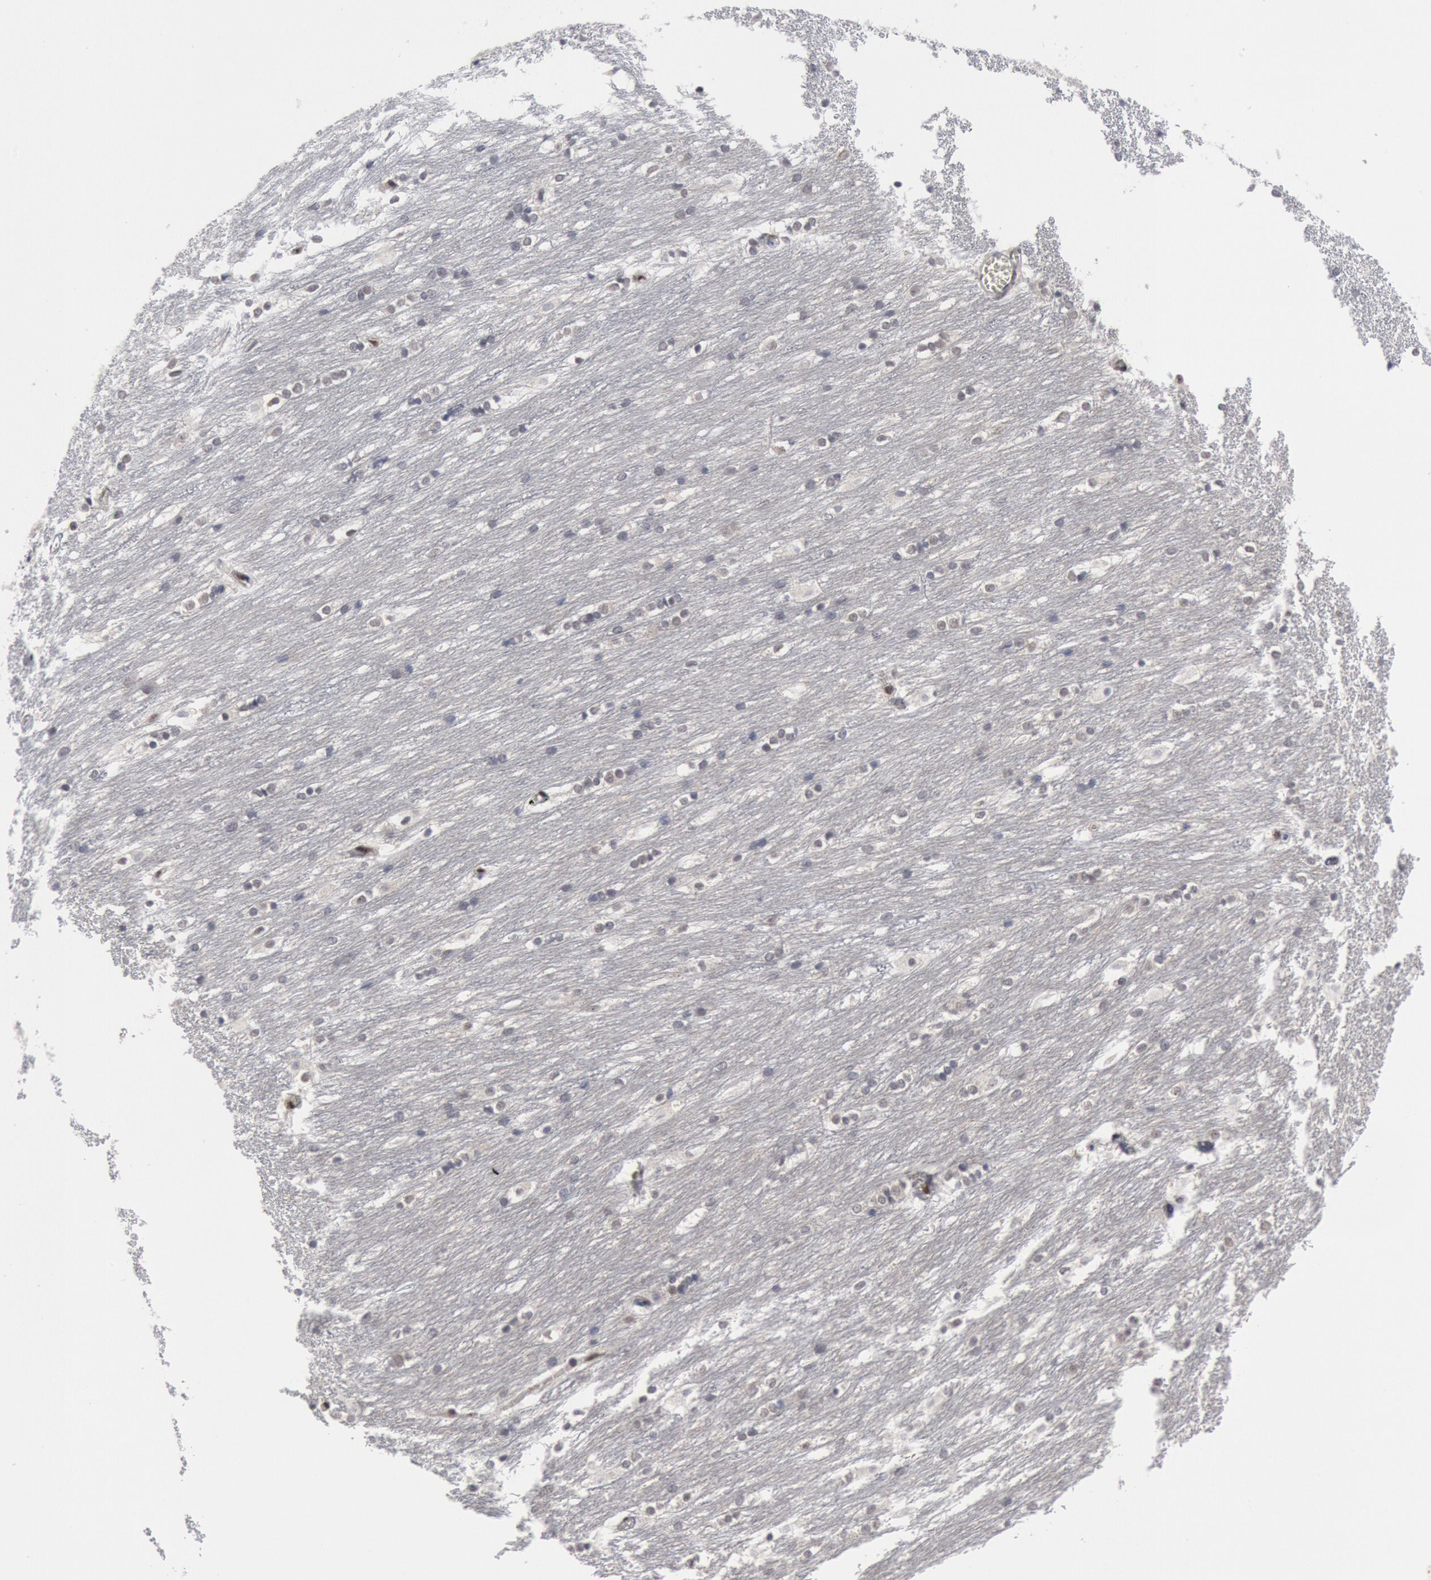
{"staining": {"intensity": "negative", "quantity": "none", "location": "none"}, "tissue": "caudate", "cell_type": "Glial cells", "image_type": "normal", "snomed": [{"axis": "morphology", "description": "Normal tissue, NOS"}, {"axis": "topography", "description": "Lateral ventricle wall"}], "caption": "DAB (3,3'-diaminobenzidine) immunohistochemical staining of normal caudate shows no significant staining in glial cells. (IHC, brightfield microscopy, high magnification).", "gene": "FOXO1", "patient": {"sex": "female", "age": 19}}